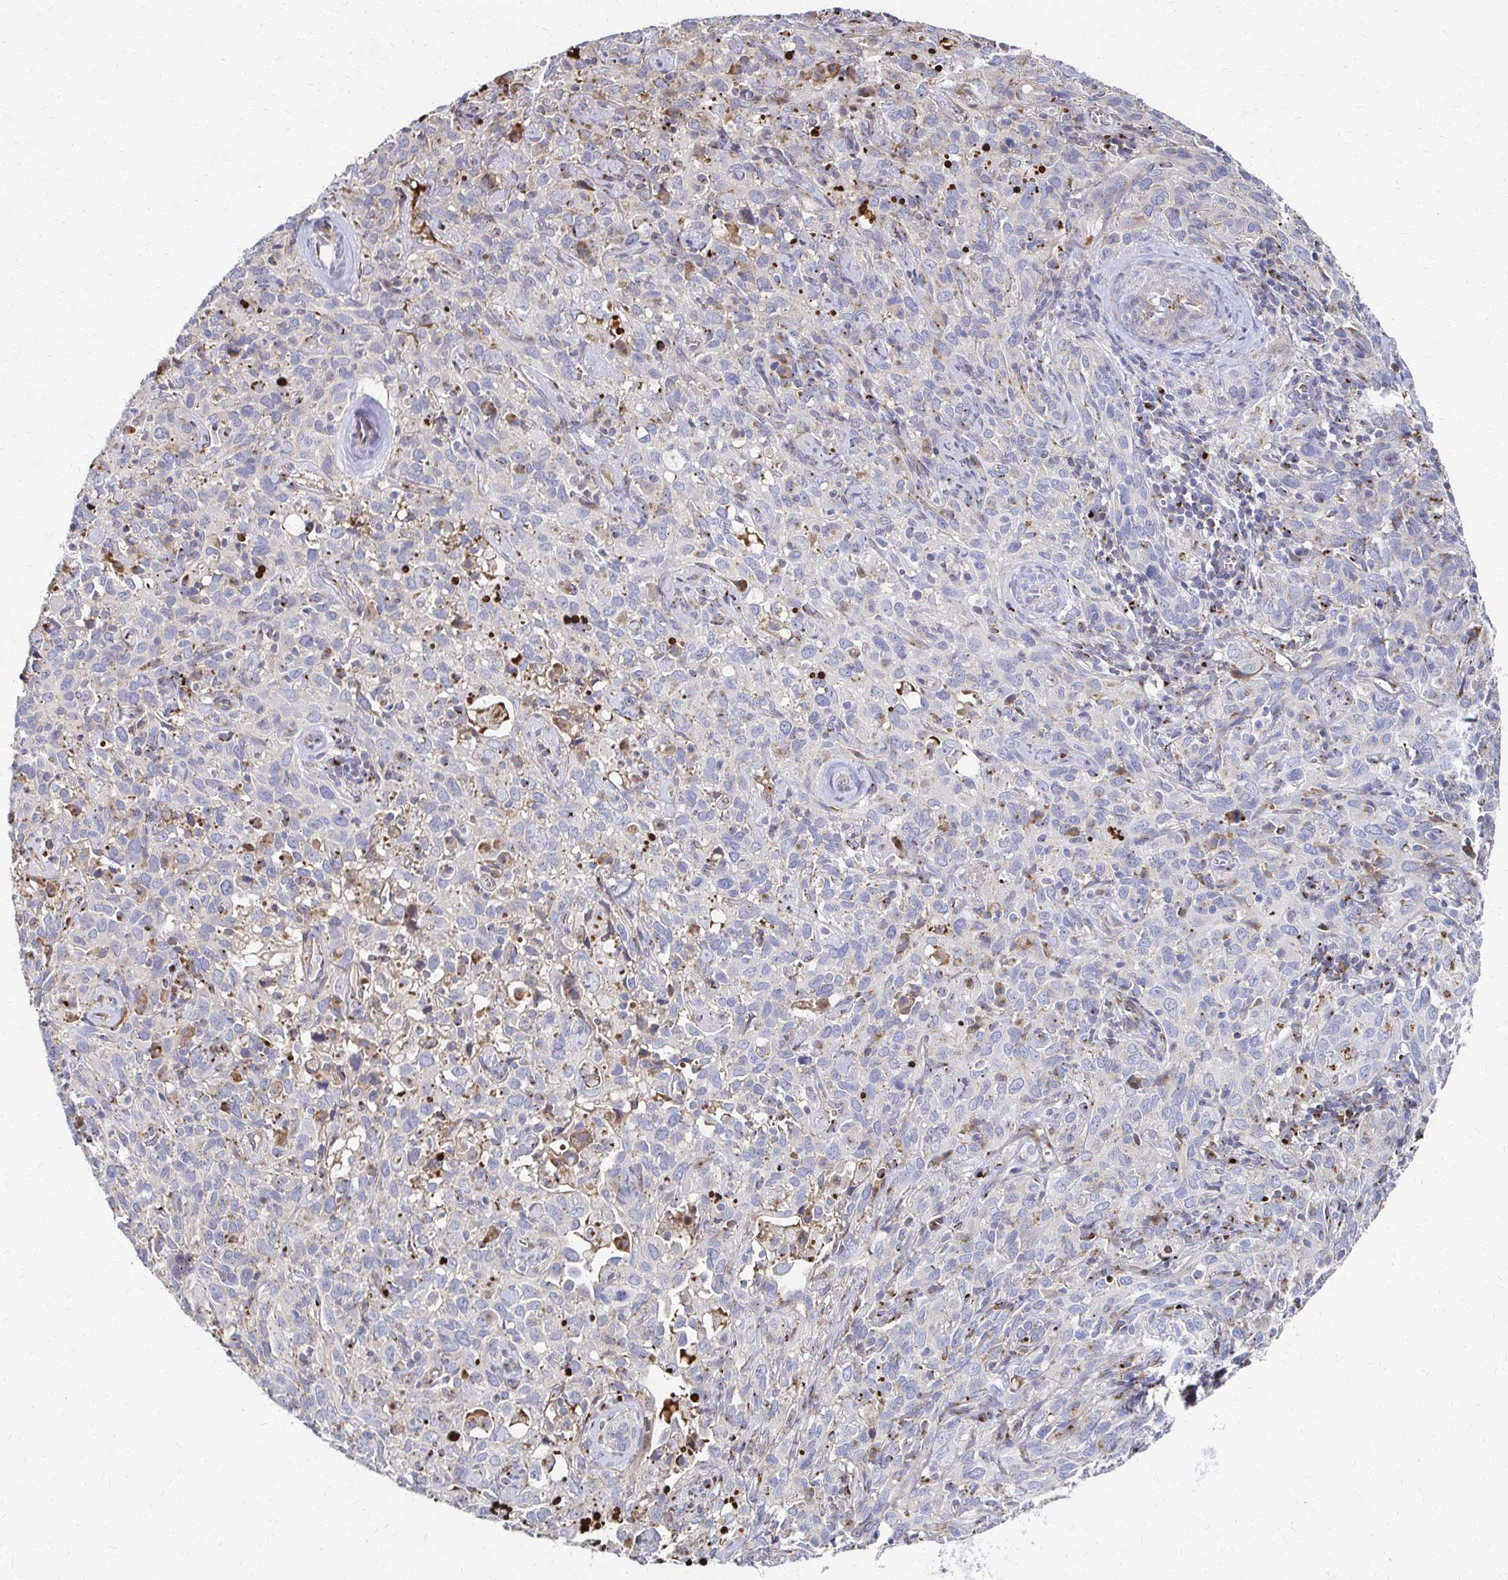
{"staining": {"intensity": "negative", "quantity": "none", "location": "none"}, "tissue": "cervical cancer", "cell_type": "Tumor cells", "image_type": "cancer", "snomed": [{"axis": "morphology", "description": "Normal tissue, NOS"}, {"axis": "morphology", "description": "Squamous cell carcinoma, NOS"}, {"axis": "topography", "description": "Cervix"}], "caption": "There is no significant positivity in tumor cells of cervical cancer.", "gene": "MAN1A1", "patient": {"sex": "female", "age": 51}}